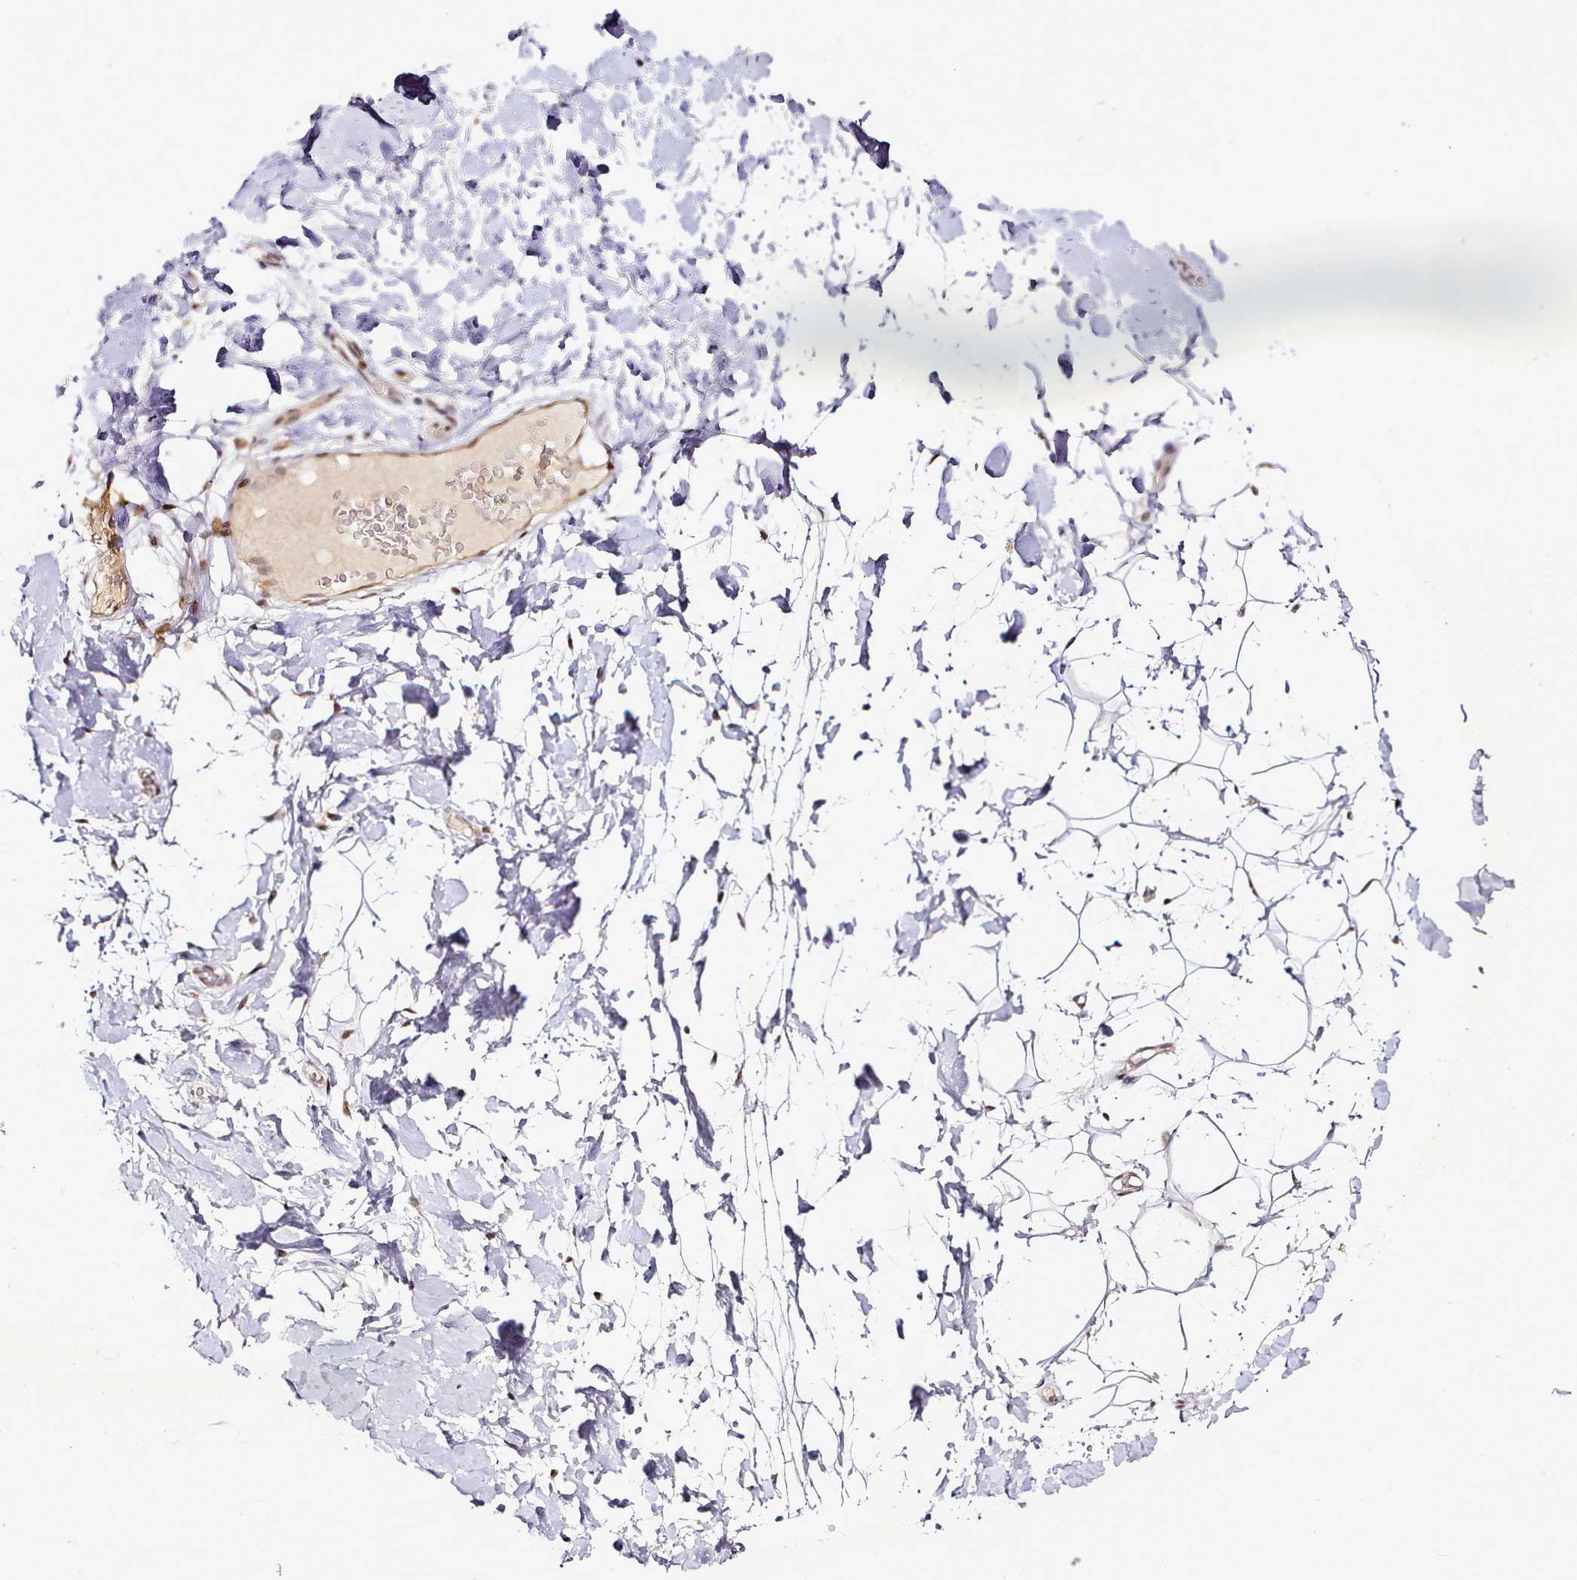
{"staining": {"intensity": "negative", "quantity": "none", "location": "none"}, "tissue": "adipose tissue", "cell_type": "Adipocytes", "image_type": "normal", "snomed": [{"axis": "morphology", "description": "Normal tissue, NOS"}, {"axis": "topography", "description": "Breast"}], "caption": "DAB immunohistochemical staining of benign human adipose tissue exhibits no significant positivity in adipocytes.", "gene": "SYT15B", "patient": {"sex": "female", "age": 26}}